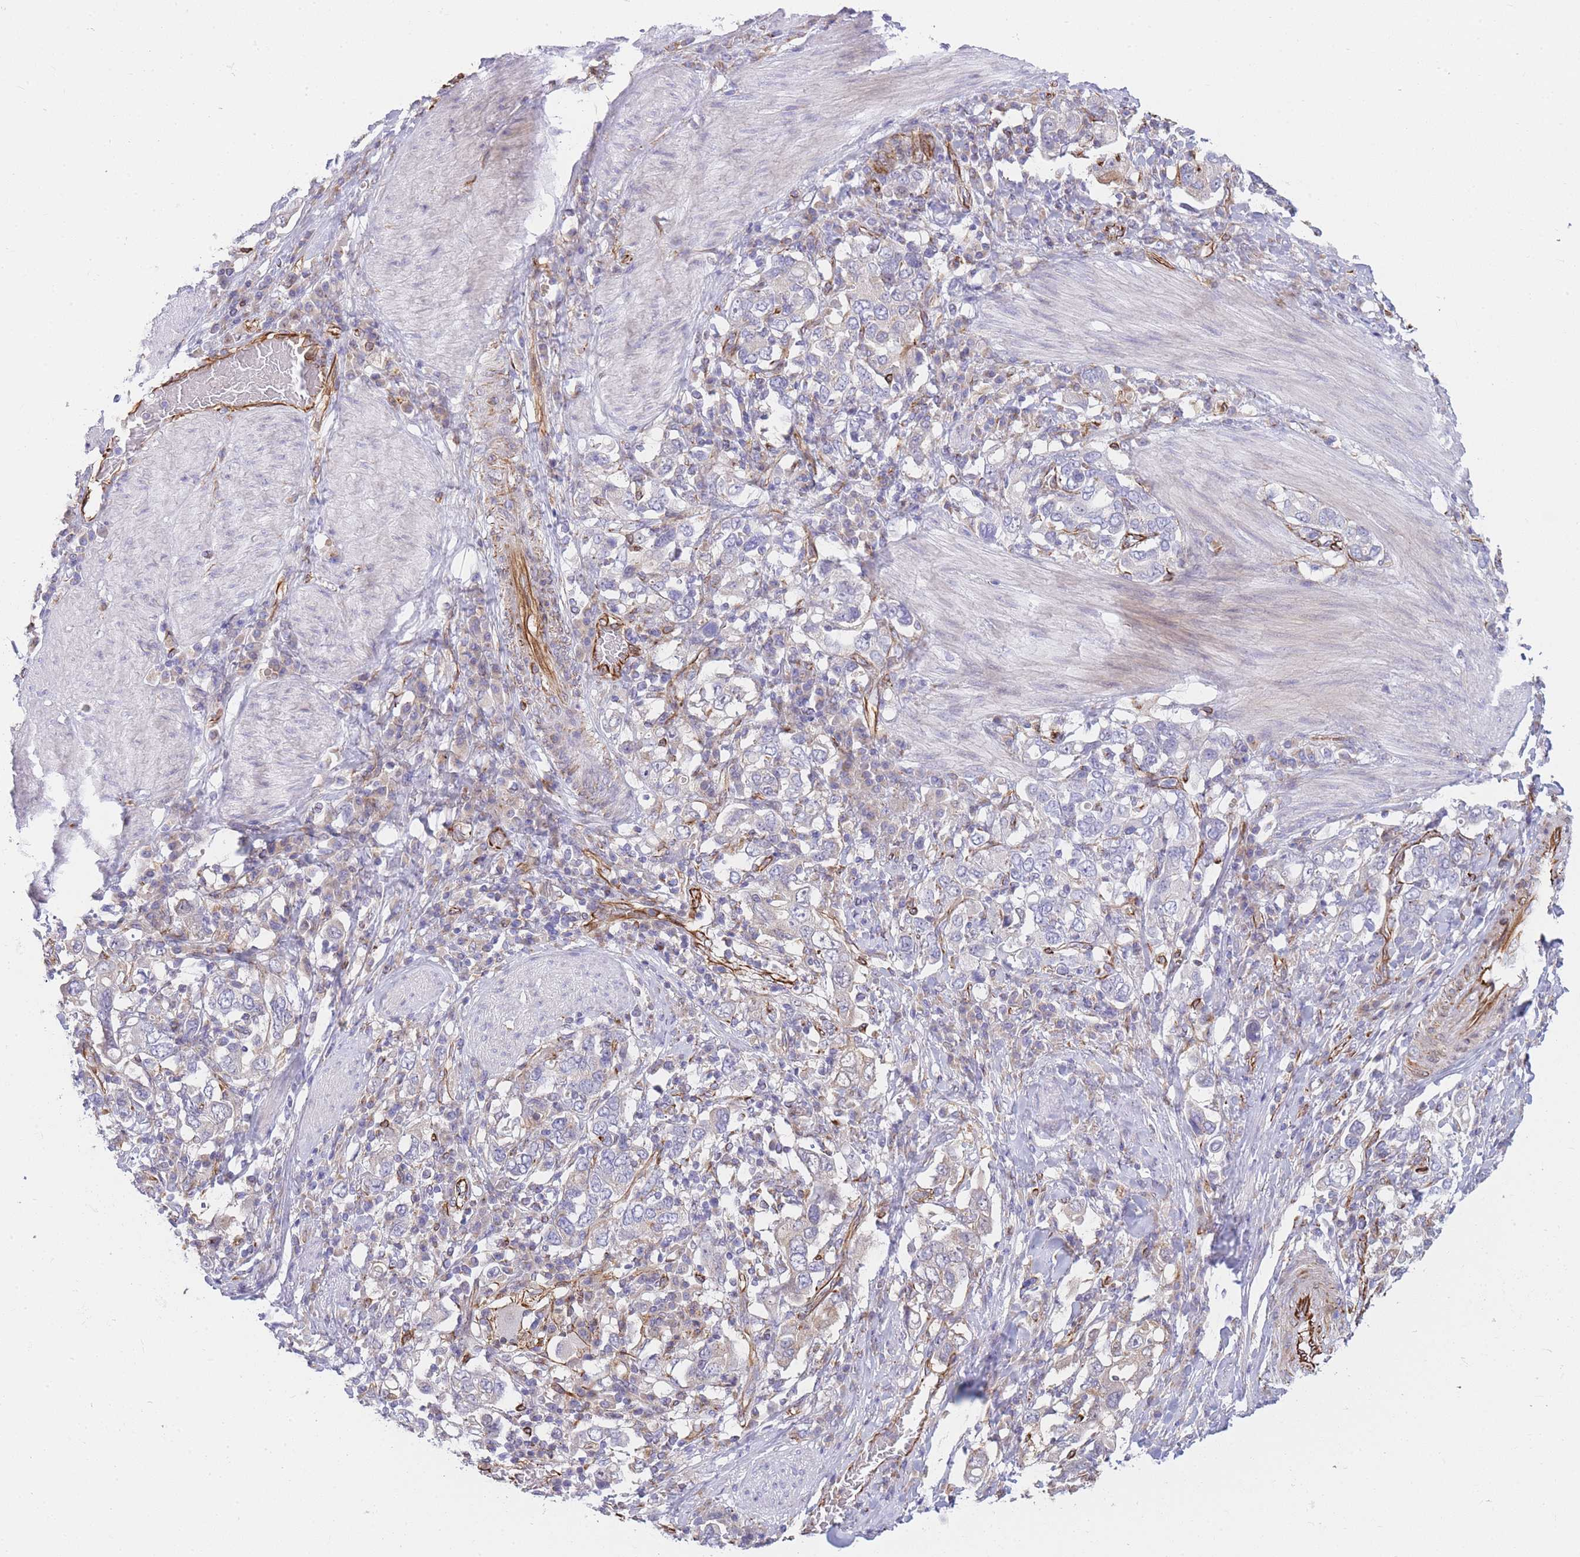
{"staining": {"intensity": "negative", "quantity": "none", "location": "none"}, "tissue": "stomach cancer", "cell_type": "Tumor cells", "image_type": "cancer", "snomed": [{"axis": "morphology", "description": "Adenocarcinoma, NOS"}, {"axis": "topography", "description": "Stomach, upper"}, {"axis": "topography", "description": "Stomach"}], "caption": "Tumor cells are negative for brown protein staining in adenocarcinoma (stomach).", "gene": "ECPAS", "patient": {"sex": "male", "age": 62}}